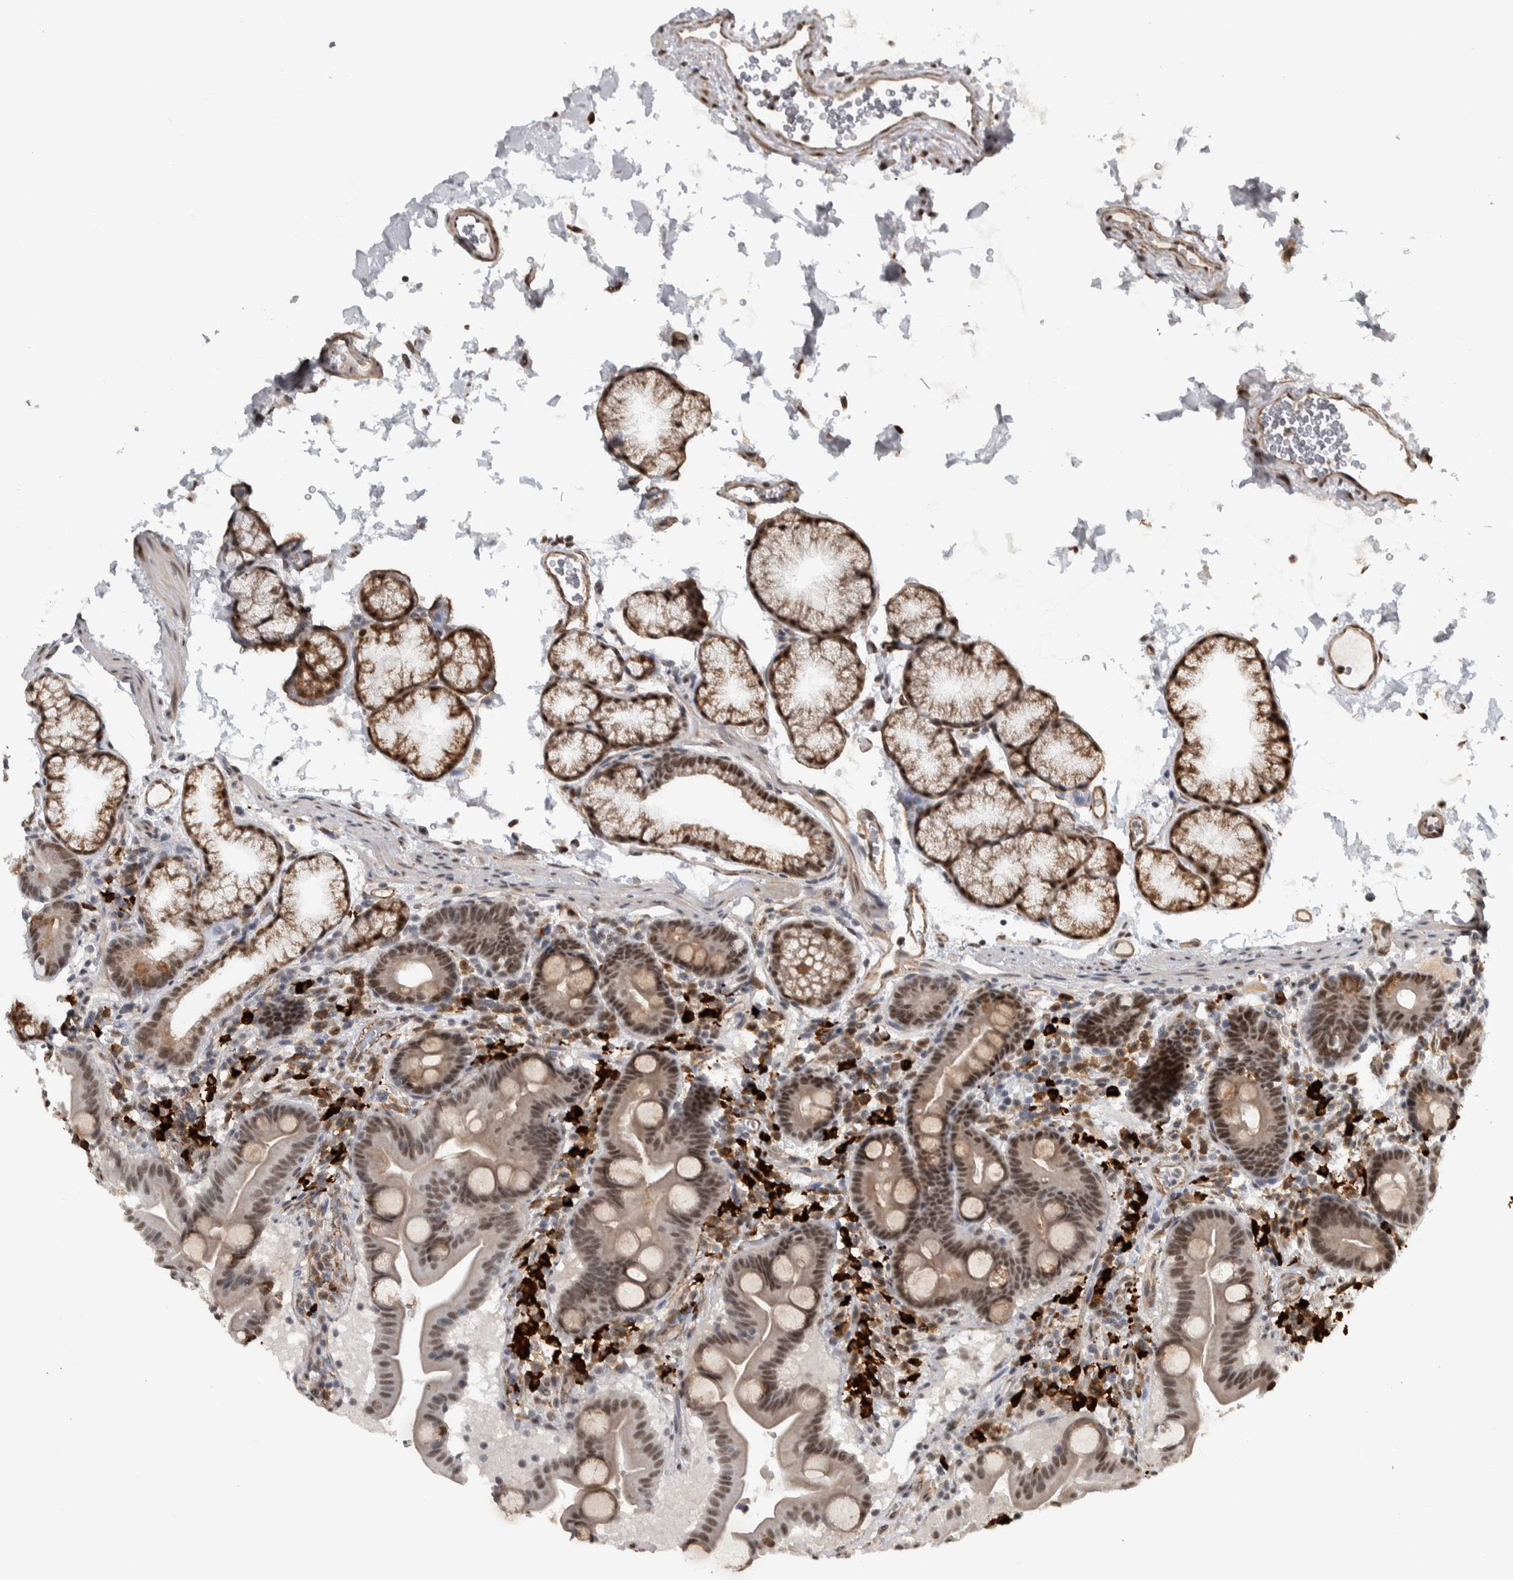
{"staining": {"intensity": "weak", "quantity": ">75%", "location": "nuclear"}, "tissue": "duodenum", "cell_type": "Glandular cells", "image_type": "normal", "snomed": [{"axis": "morphology", "description": "Normal tissue, NOS"}, {"axis": "topography", "description": "Duodenum"}], "caption": "Normal duodenum reveals weak nuclear positivity in about >75% of glandular cells, visualized by immunohistochemistry. (DAB = brown stain, brightfield microscopy at high magnification).", "gene": "DDX42", "patient": {"sex": "male", "age": 54}}